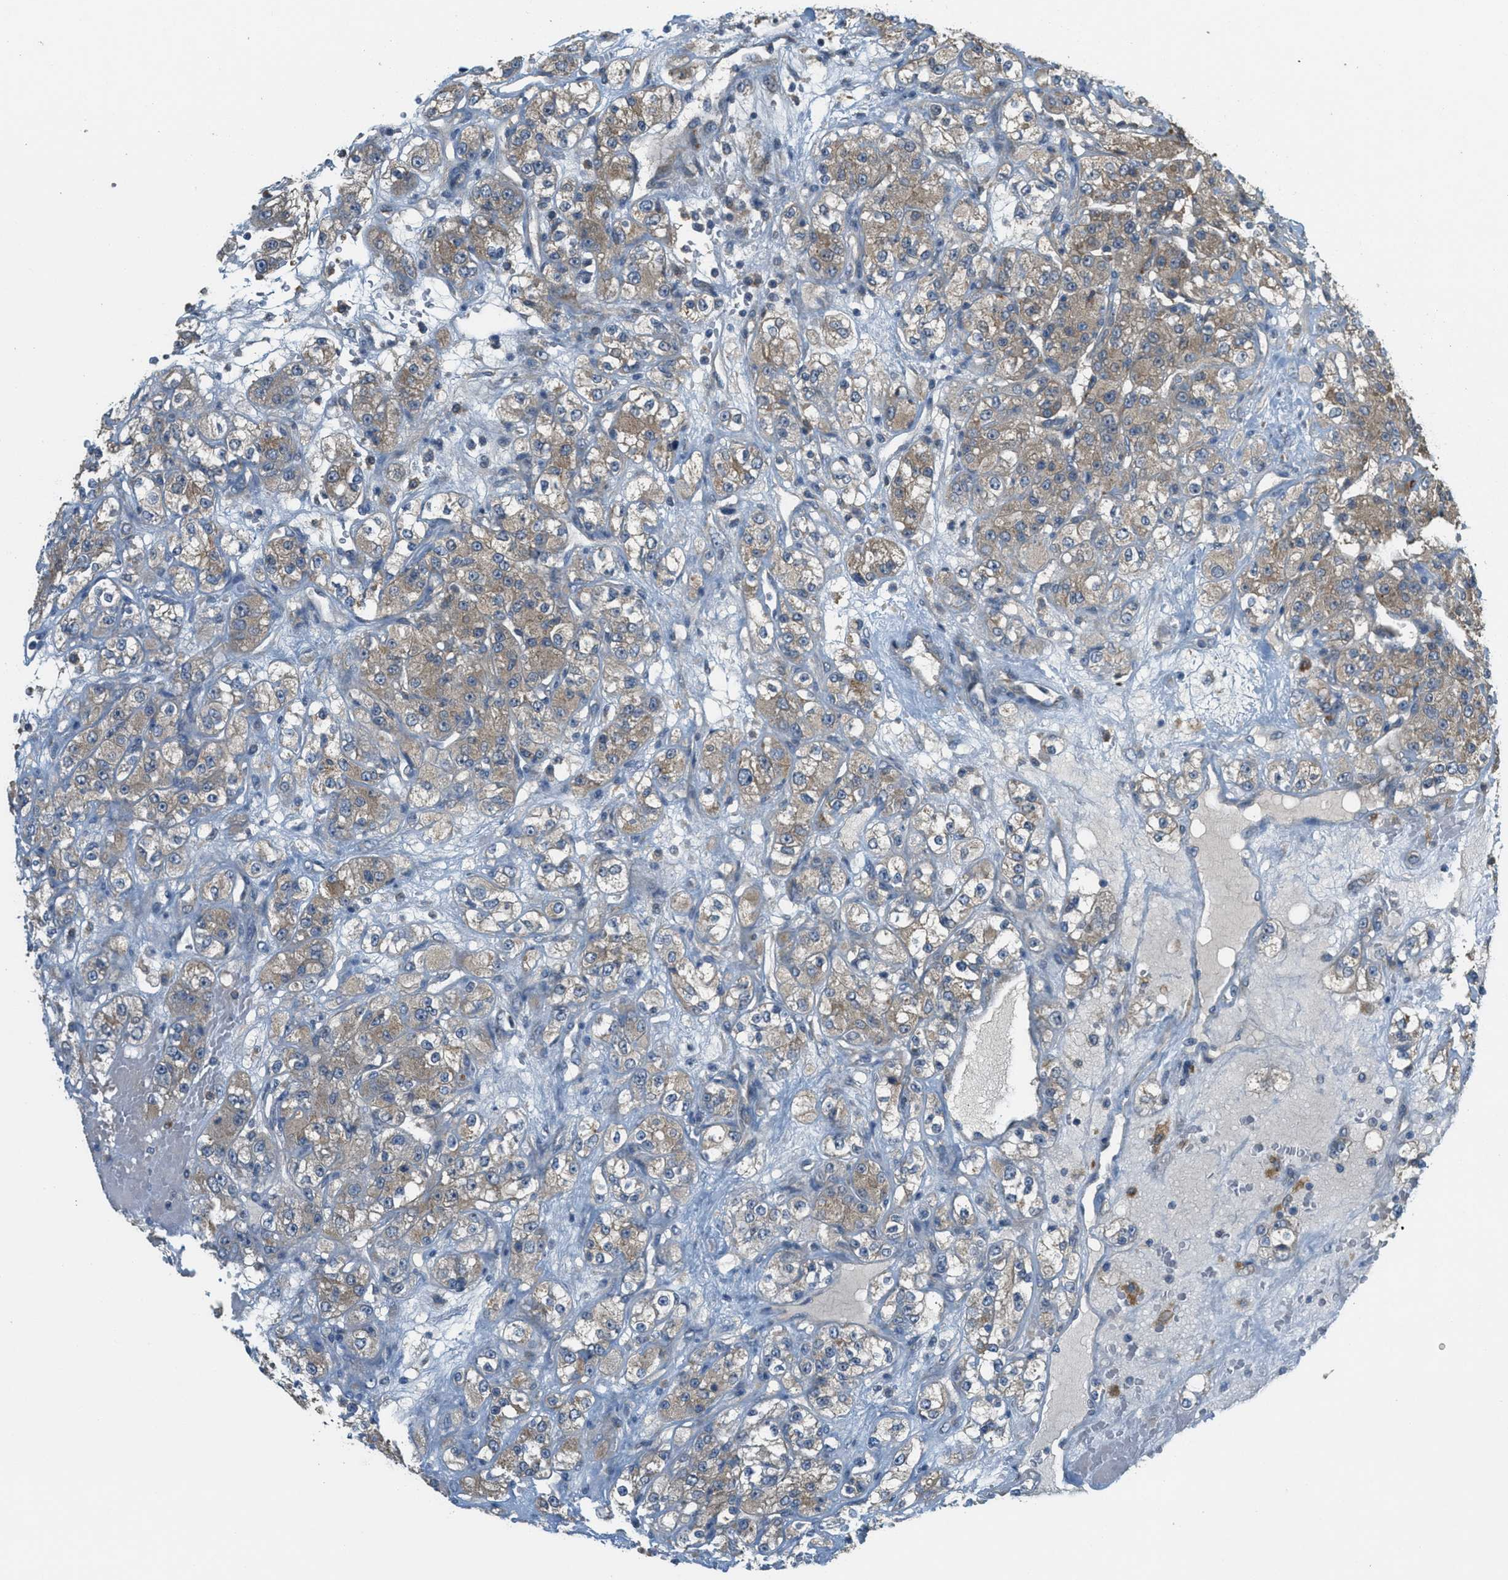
{"staining": {"intensity": "weak", "quantity": "25%-75%", "location": "cytoplasmic/membranous"}, "tissue": "renal cancer", "cell_type": "Tumor cells", "image_type": "cancer", "snomed": [{"axis": "morphology", "description": "Normal tissue, NOS"}, {"axis": "morphology", "description": "Adenocarcinoma, NOS"}, {"axis": "topography", "description": "Kidney"}], "caption": "Weak cytoplasmic/membranous positivity is seen in about 25%-75% of tumor cells in adenocarcinoma (renal). The protein of interest is stained brown, and the nuclei are stained in blue (DAB IHC with brightfield microscopy, high magnification).", "gene": "ADCY6", "patient": {"sex": "male", "age": 61}}